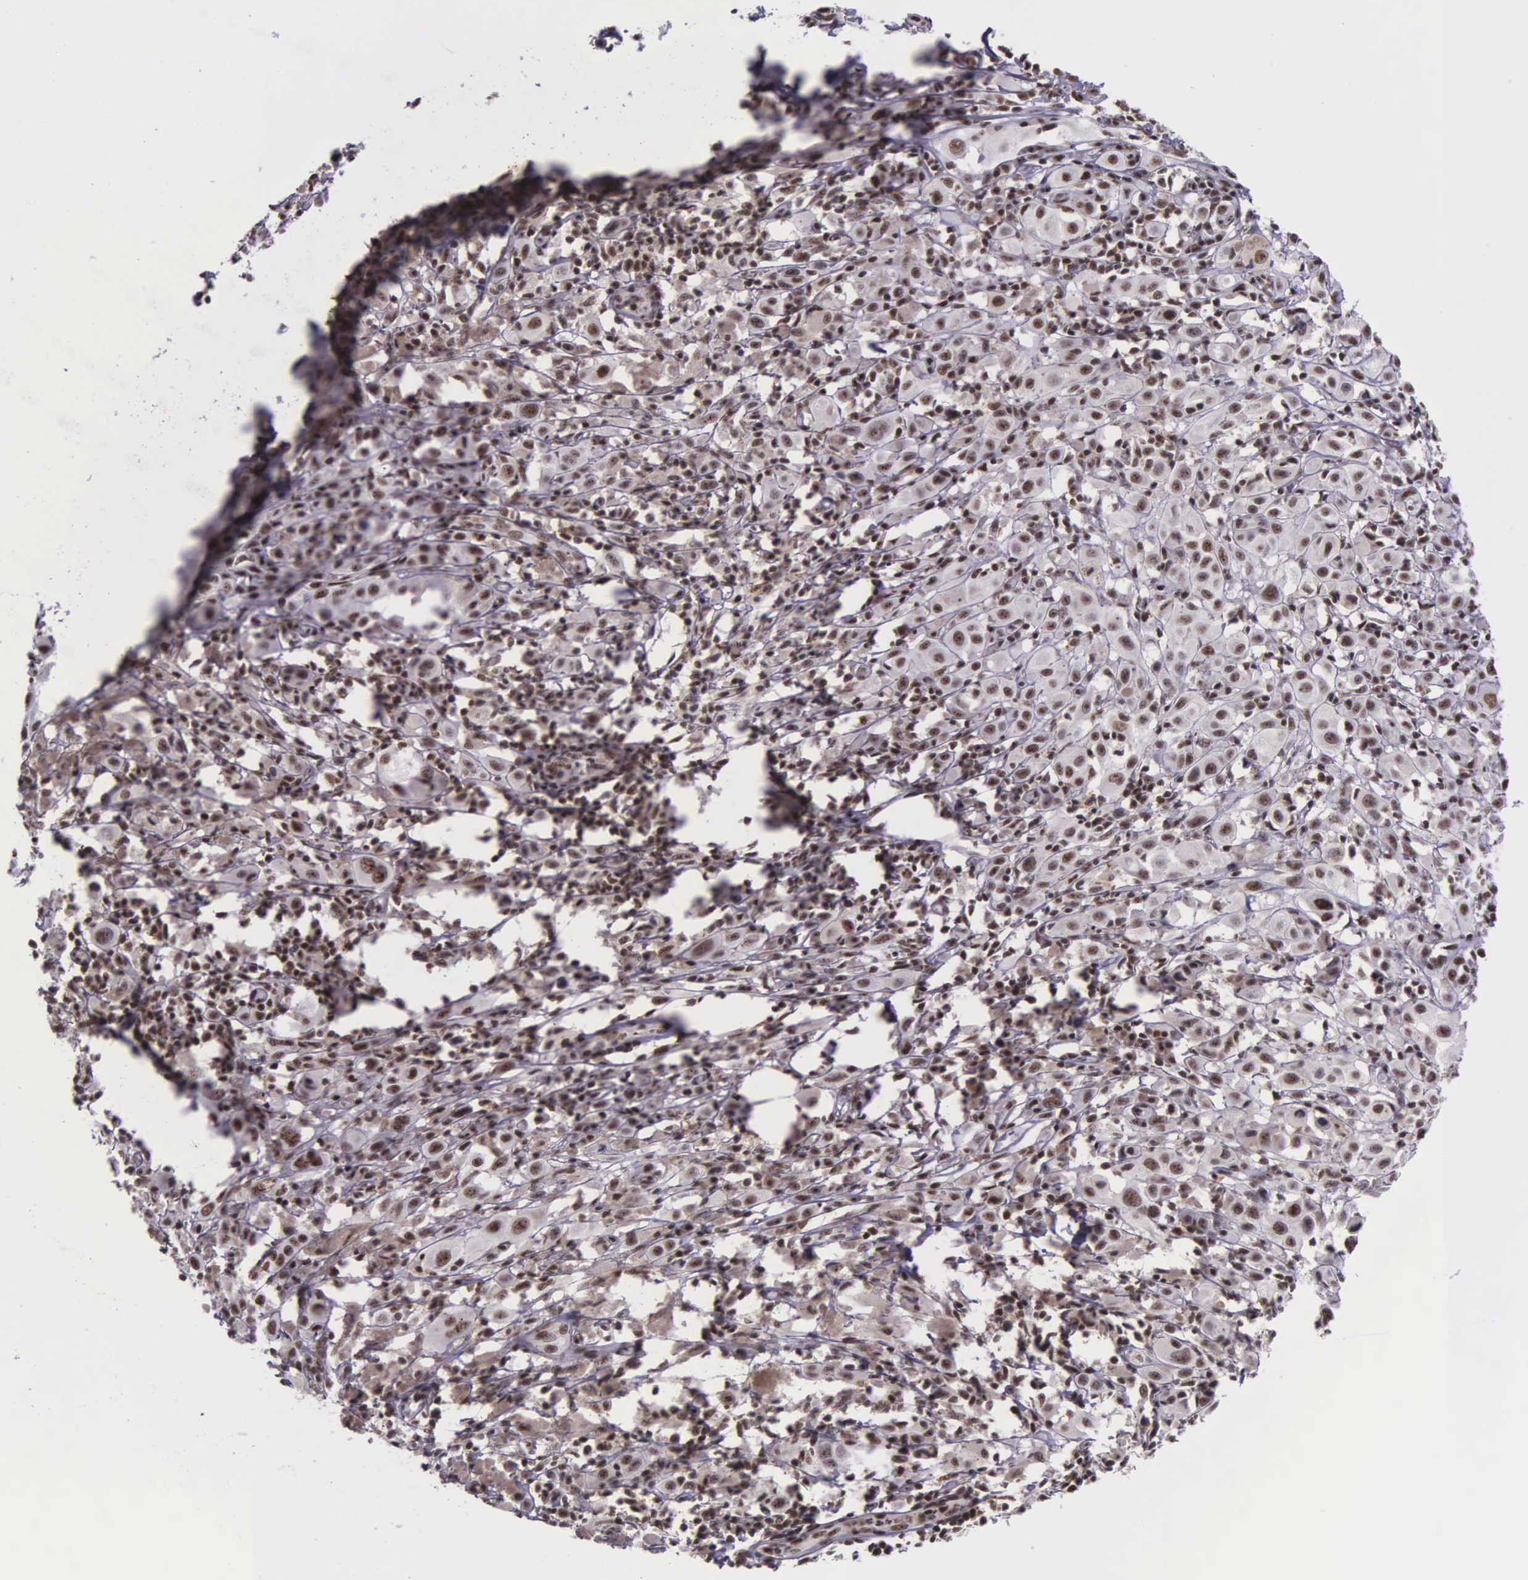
{"staining": {"intensity": "weak", "quantity": ">75%", "location": "nuclear"}, "tissue": "melanoma", "cell_type": "Tumor cells", "image_type": "cancer", "snomed": [{"axis": "morphology", "description": "Malignant melanoma, NOS"}, {"axis": "topography", "description": "Skin"}], "caption": "About >75% of tumor cells in malignant melanoma demonstrate weak nuclear protein expression as visualized by brown immunohistochemical staining.", "gene": "FAM47A", "patient": {"sex": "female", "age": 52}}